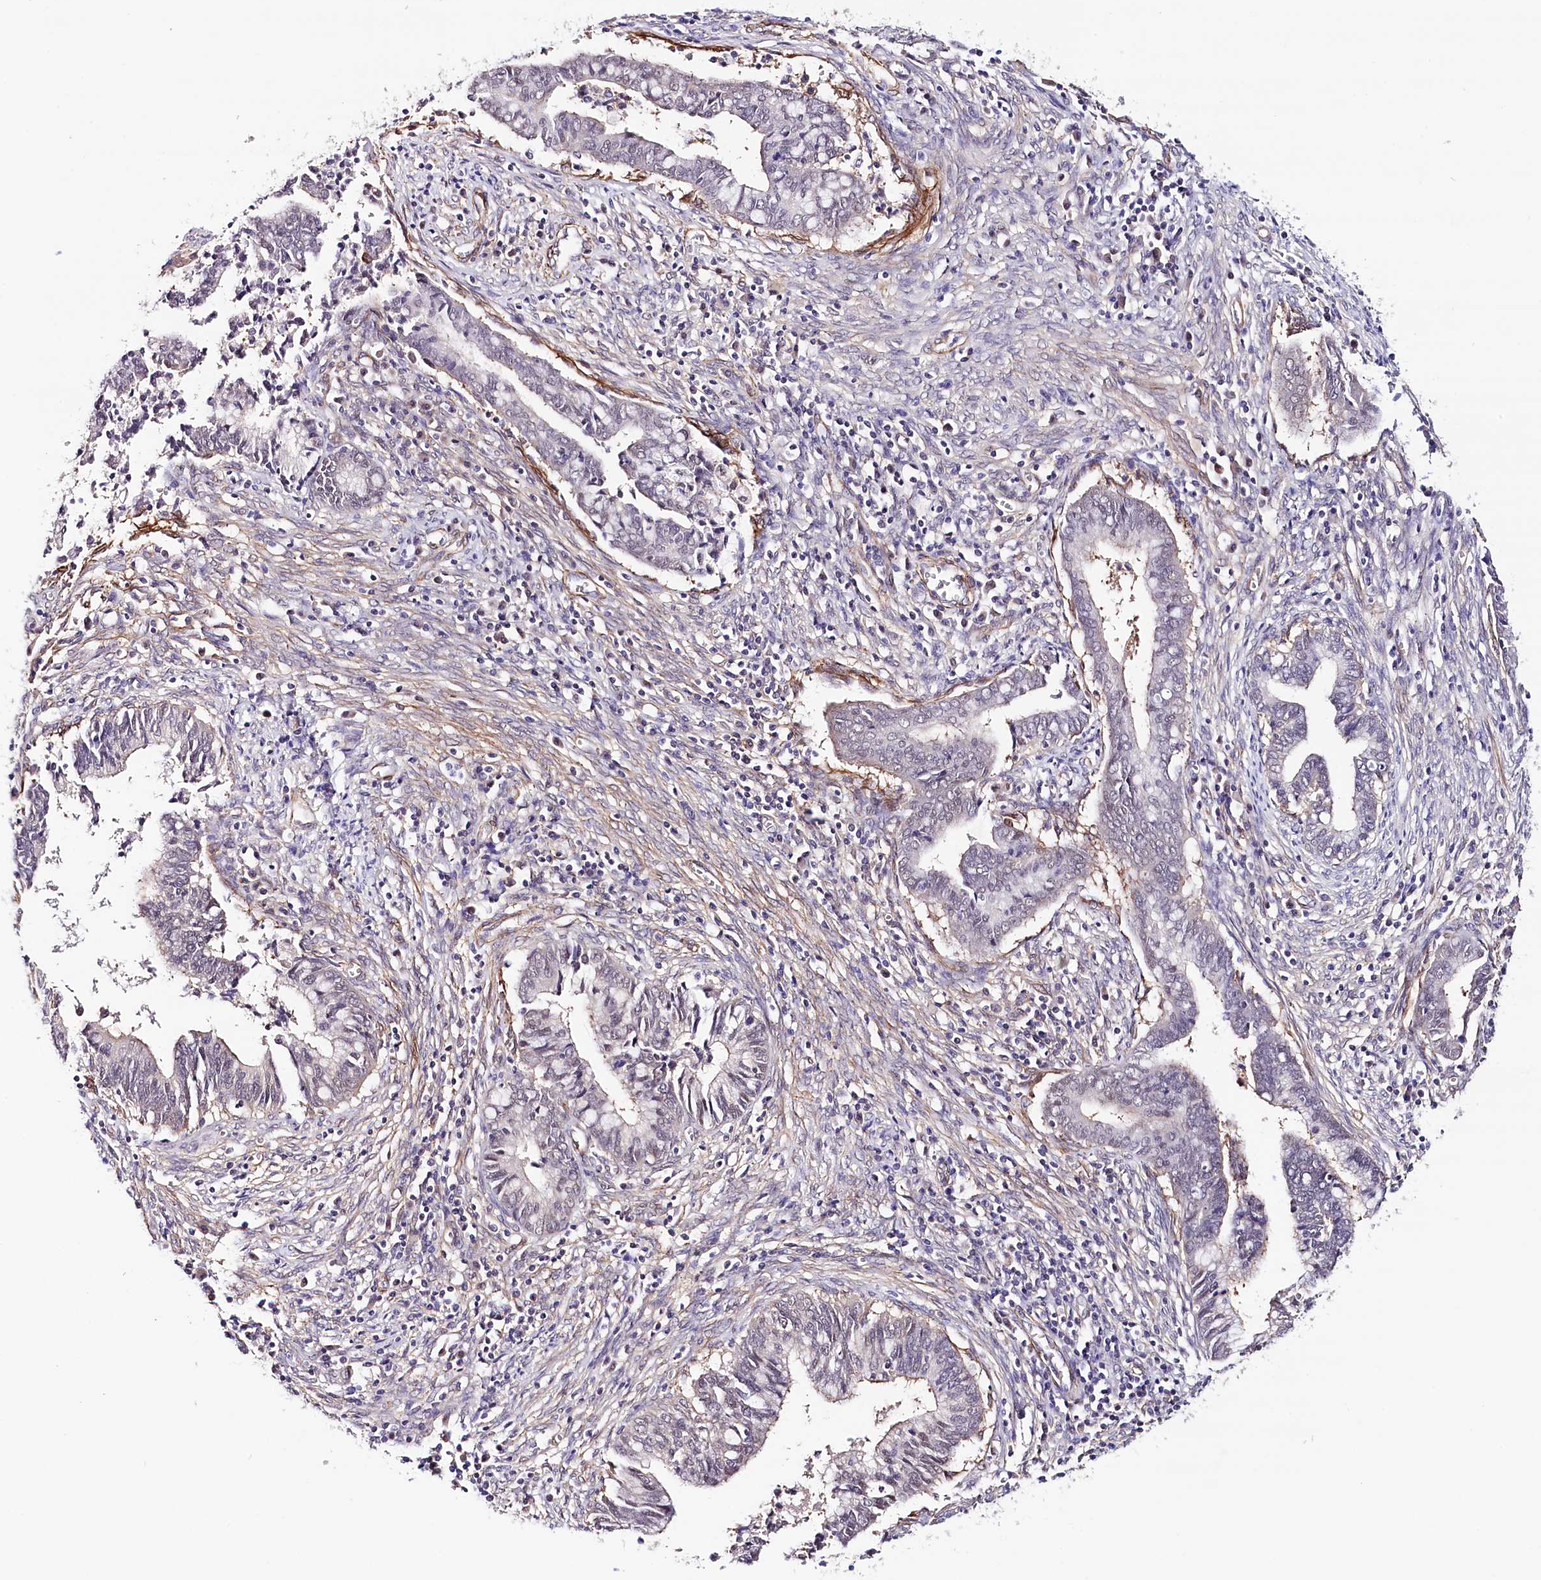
{"staining": {"intensity": "weak", "quantity": "<25%", "location": "nuclear"}, "tissue": "cervical cancer", "cell_type": "Tumor cells", "image_type": "cancer", "snomed": [{"axis": "morphology", "description": "Adenocarcinoma, NOS"}, {"axis": "topography", "description": "Cervix"}], "caption": "Cervical adenocarcinoma was stained to show a protein in brown. There is no significant staining in tumor cells.", "gene": "PPP2R5B", "patient": {"sex": "female", "age": 44}}